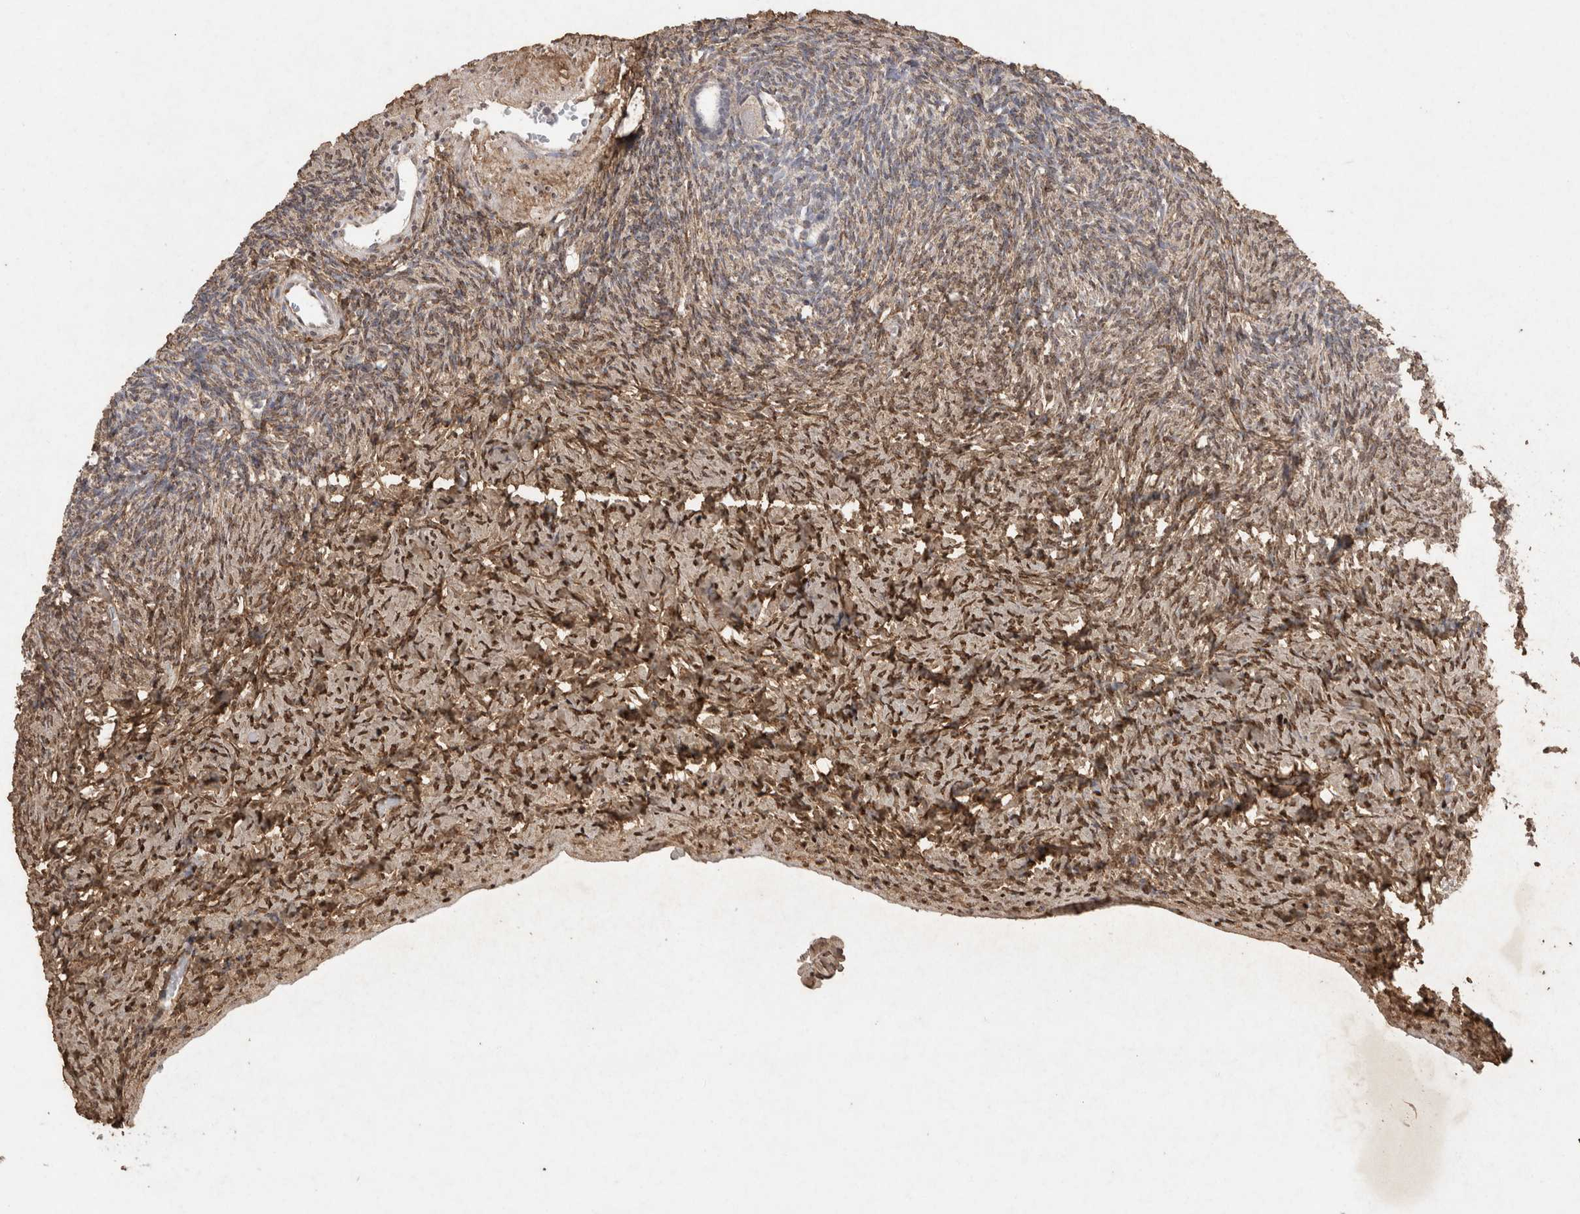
{"staining": {"intensity": "negative", "quantity": "none", "location": "none"}, "tissue": "ovary", "cell_type": "Follicle cells", "image_type": "normal", "snomed": [{"axis": "morphology", "description": "Normal tissue, NOS"}, {"axis": "topography", "description": "Ovary"}], "caption": "DAB immunohistochemical staining of normal human ovary displays no significant positivity in follicle cells.", "gene": "C1QTNF5", "patient": {"sex": "female", "age": 34}}